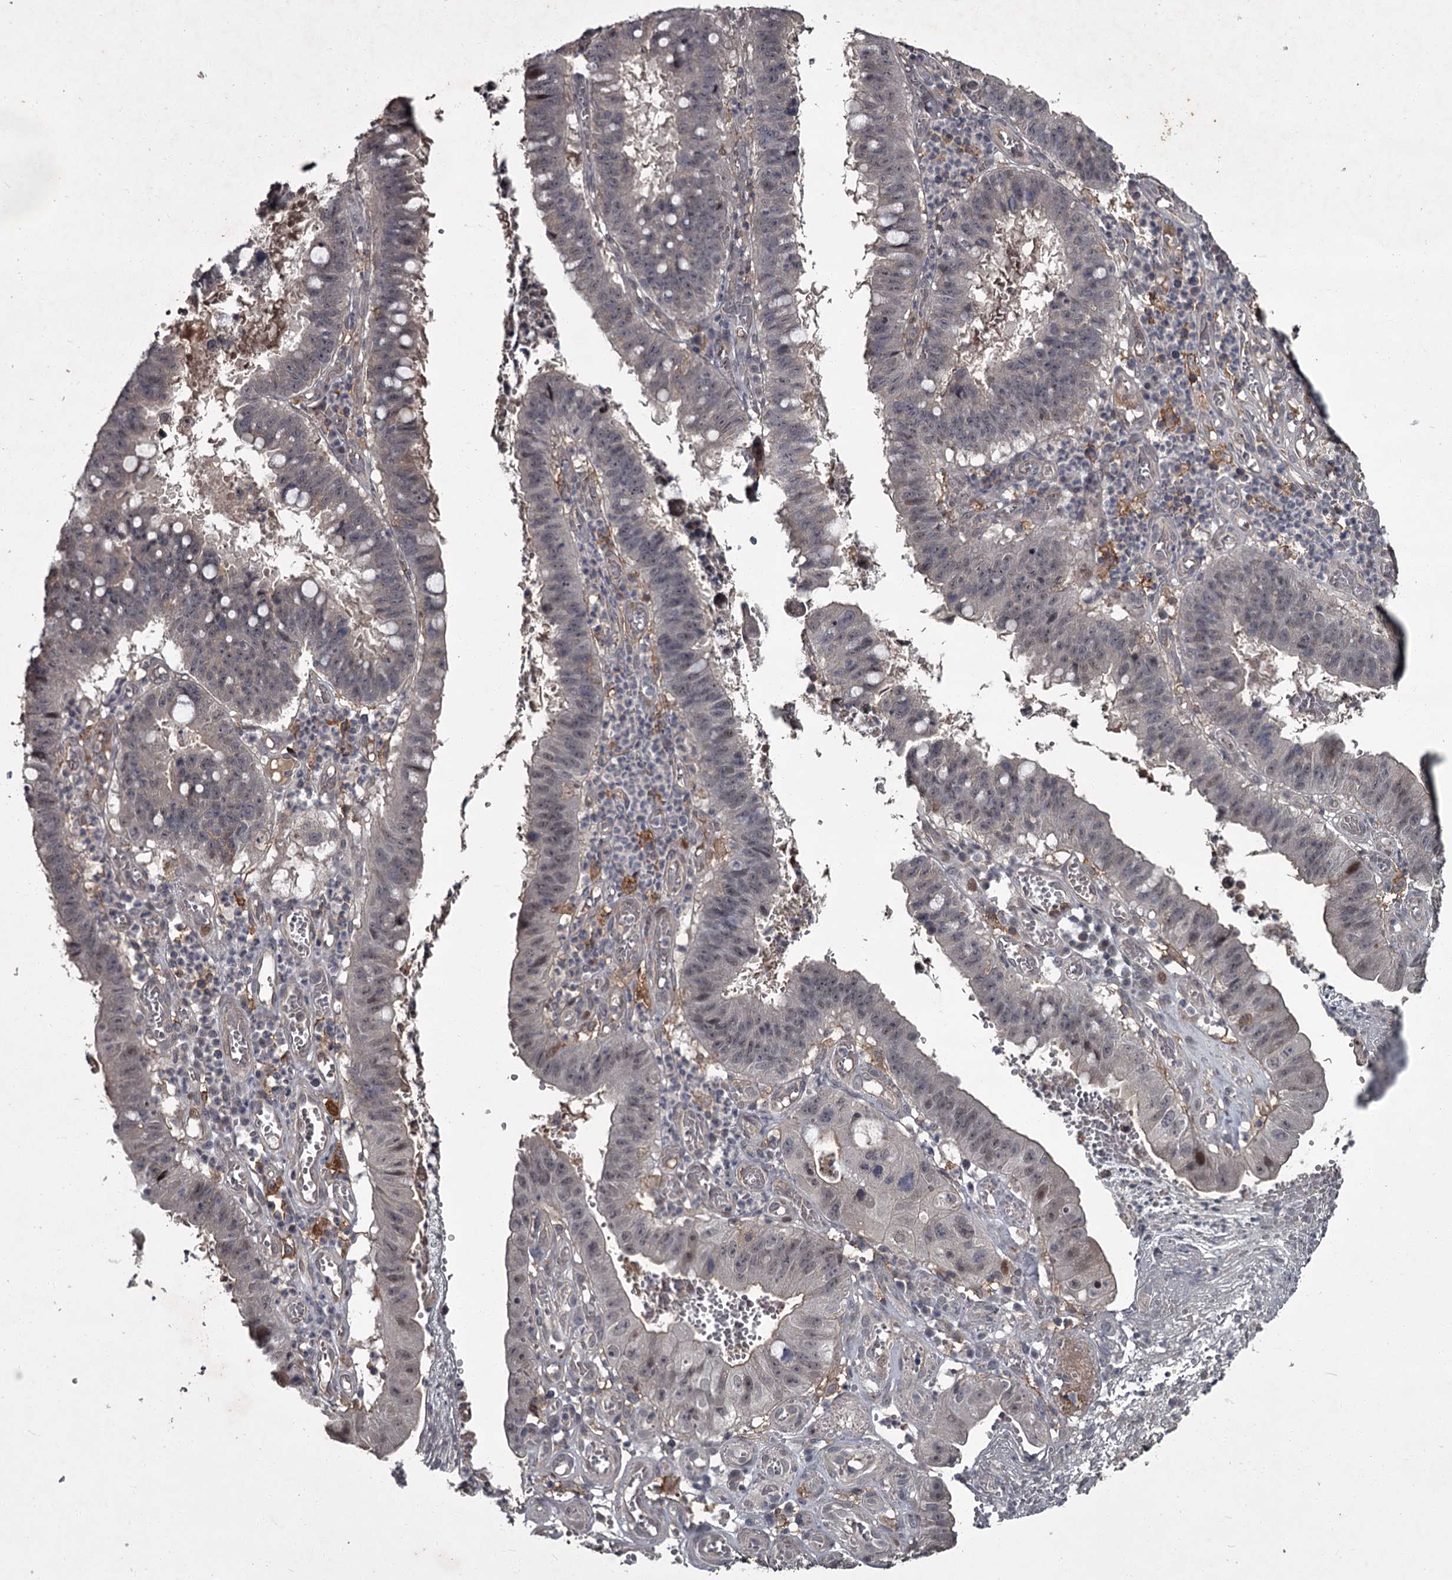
{"staining": {"intensity": "negative", "quantity": "none", "location": "none"}, "tissue": "stomach cancer", "cell_type": "Tumor cells", "image_type": "cancer", "snomed": [{"axis": "morphology", "description": "Adenocarcinoma, NOS"}, {"axis": "topography", "description": "Stomach"}], "caption": "DAB (3,3'-diaminobenzidine) immunohistochemical staining of stomach cancer displays no significant expression in tumor cells. The staining is performed using DAB brown chromogen with nuclei counter-stained in using hematoxylin.", "gene": "FLVCR2", "patient": {"sex": "male", "age": 59}}